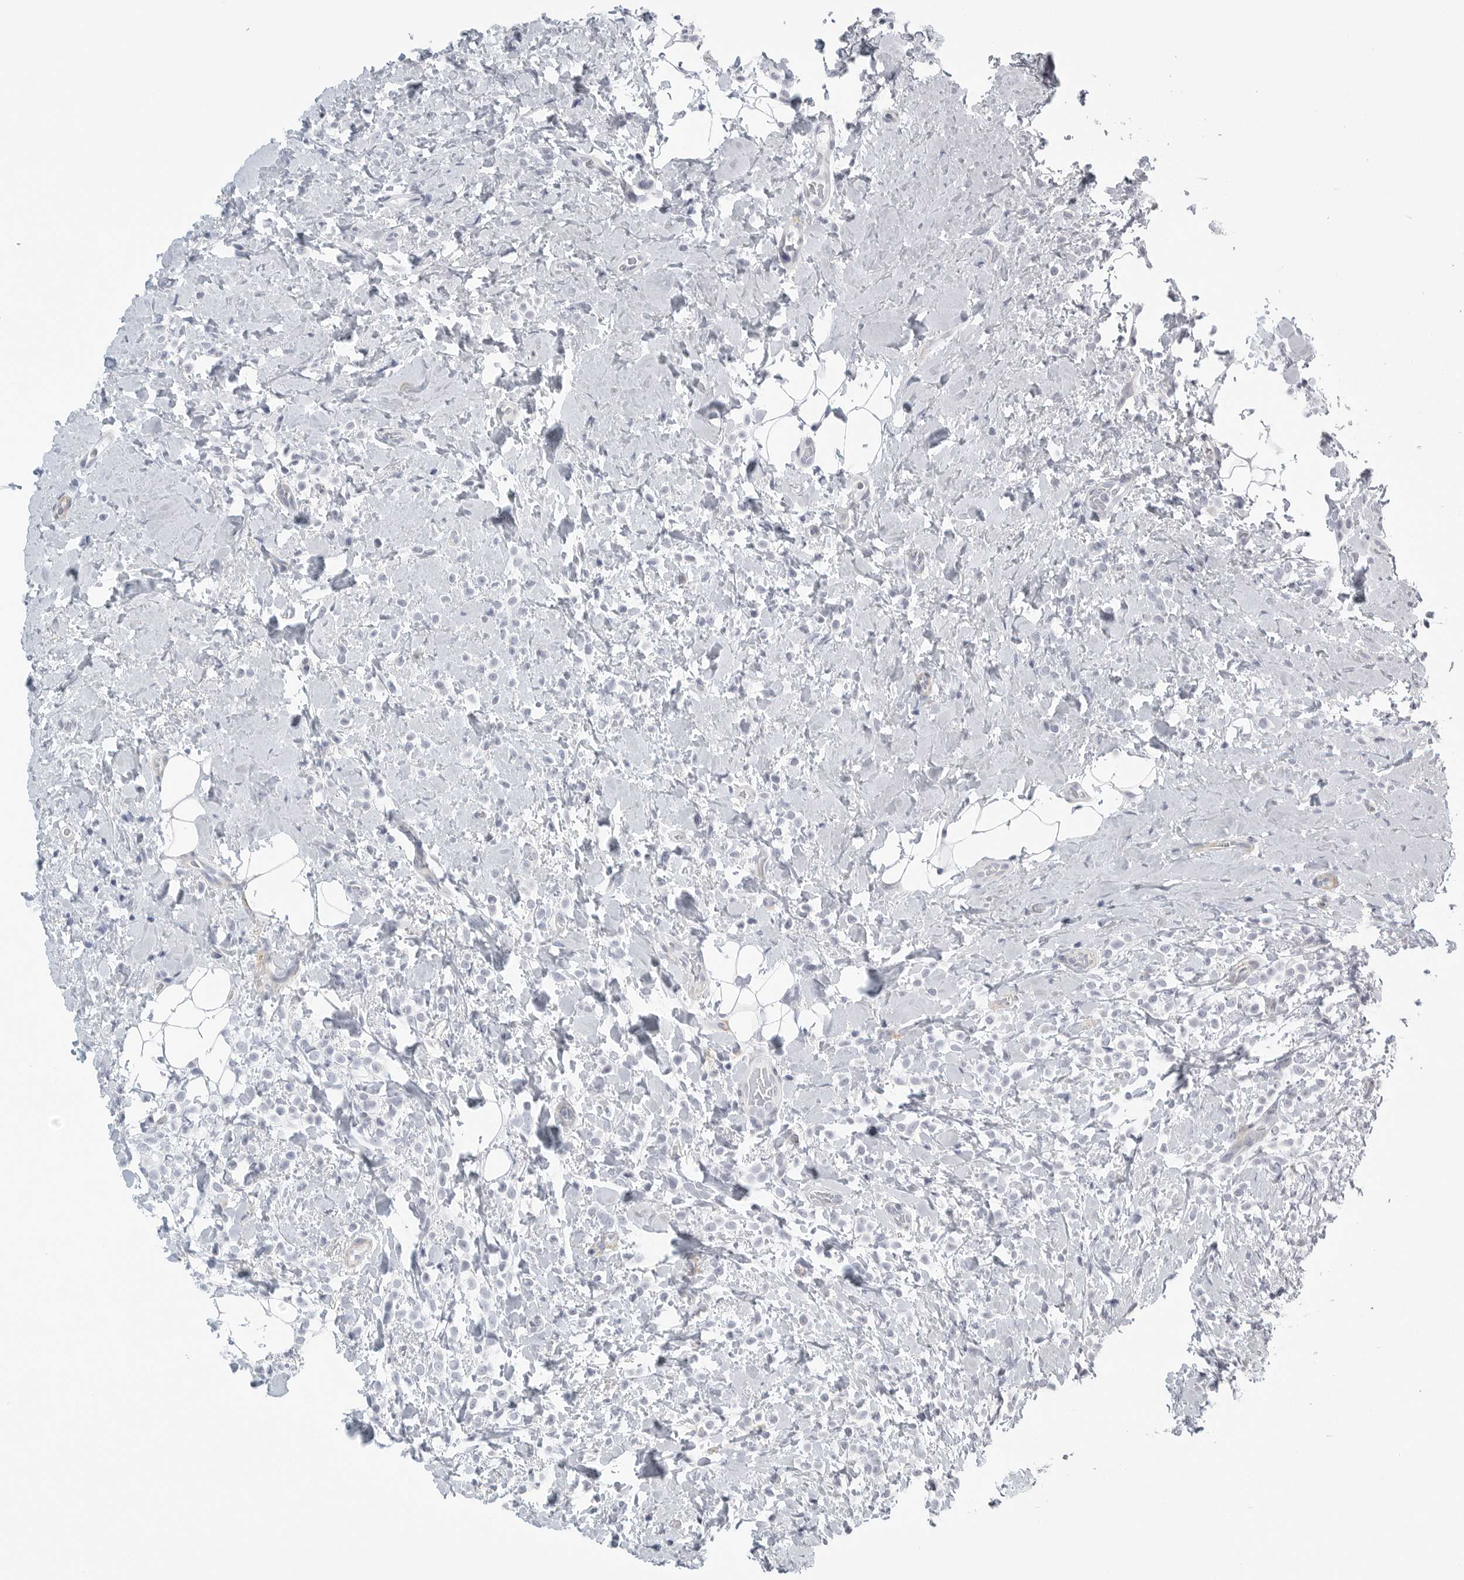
{"staining": {"intensity": "negative", "quantity": "none", "location": "none"}, "tissue": "breast cancer", "cell_type": "Tumor cells", "image_type": "cancer", "snomed": [{"axis": "morphology", "description": "Normal tissue, NOS"}, {"axis": "morphology", "description": "Lobular carcinoma"}, {"axis": "topography", "description": "Breast"}], "caption": "High magnification brightfield microscopy of breast cancer (lobular carcinoma) stained with DAB (3,3'-diaminobenzidine) (brown) and counterstained with hematoxylin (blue): tumor cells show no significant positivity.", "gene": "TNR", "patient": {"sex": "female", "age": 50}}